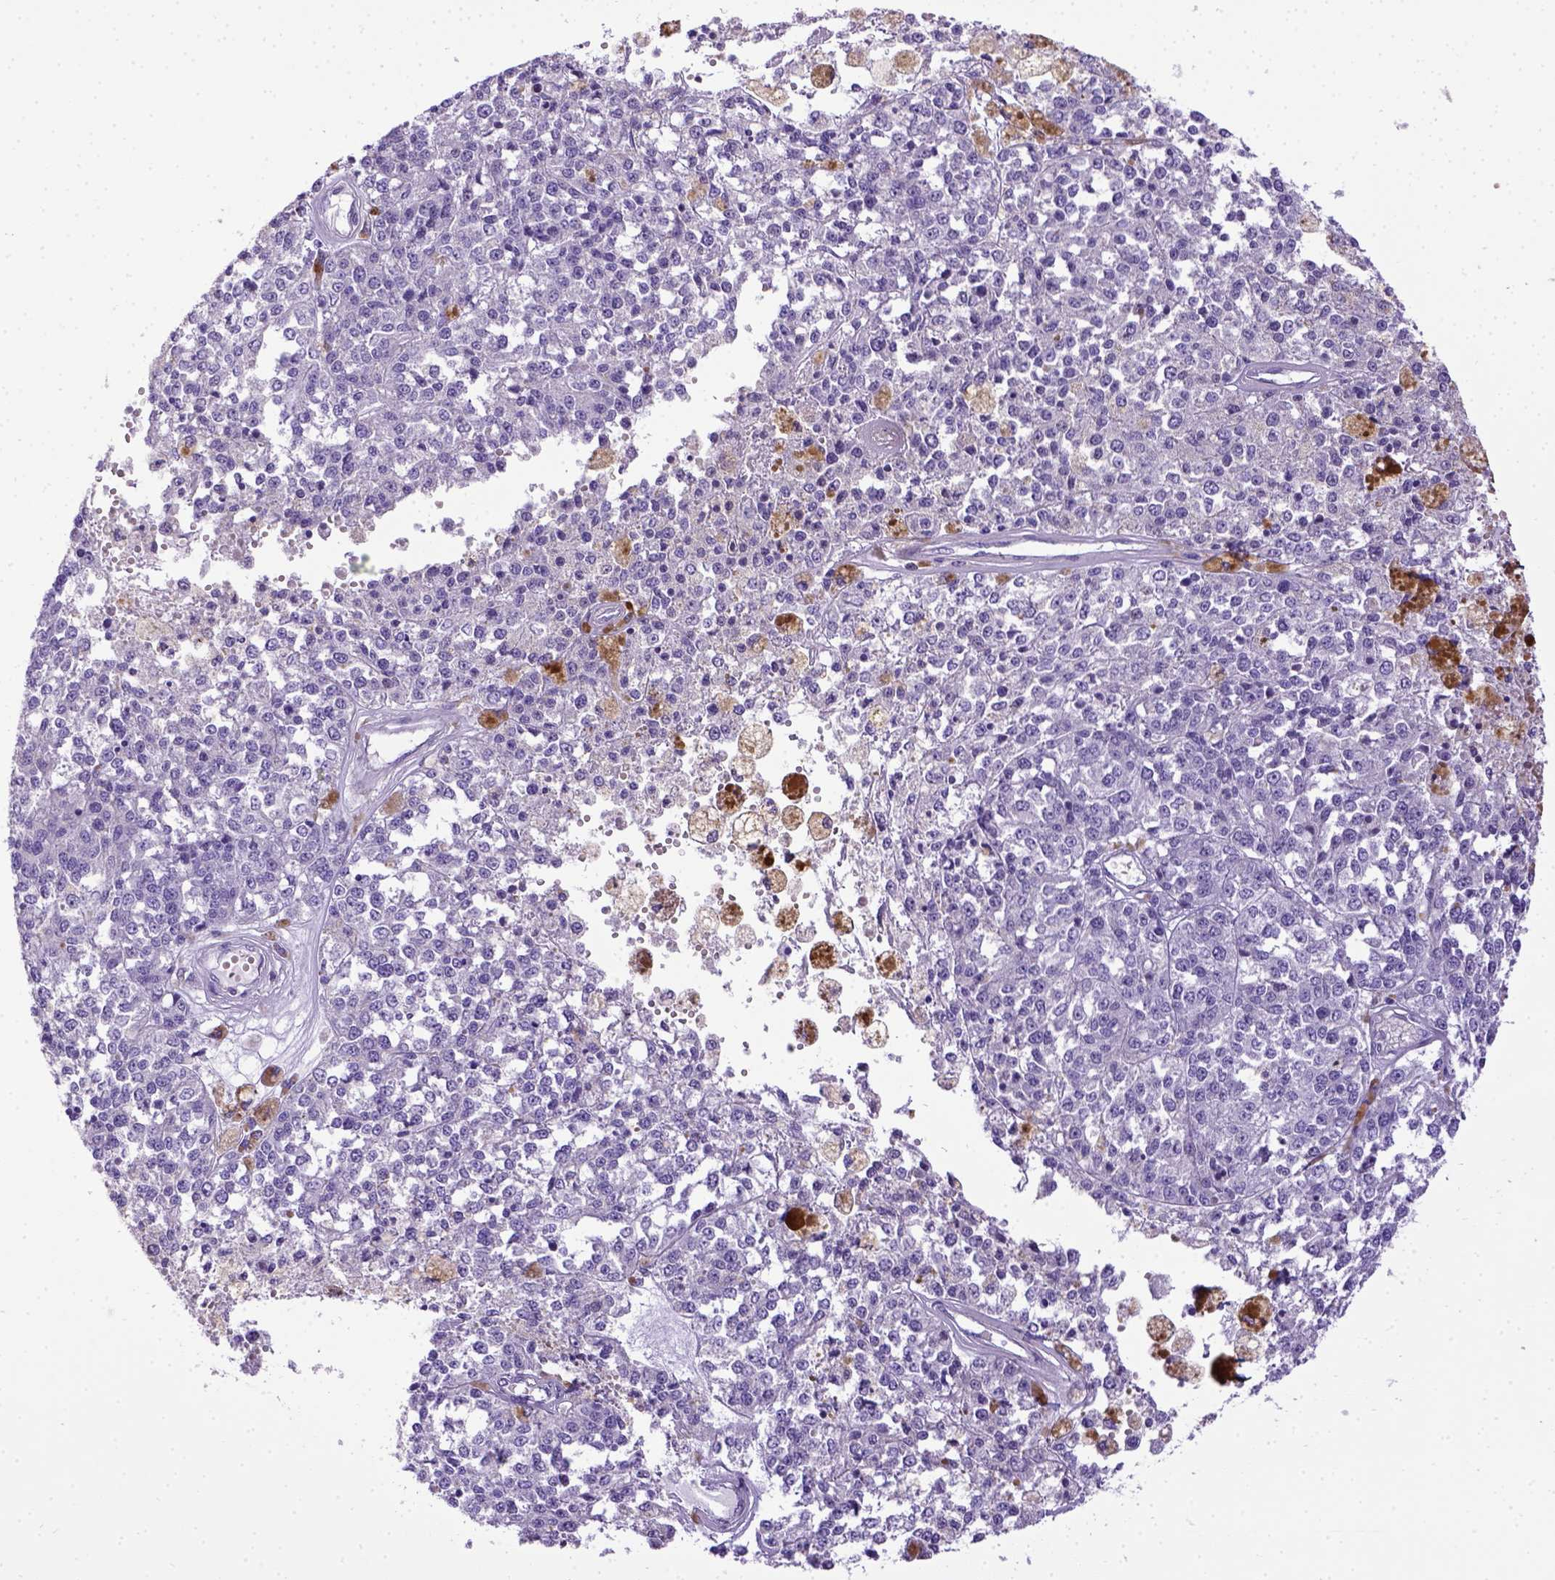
{"staining": {"intensity": "negative", "quantity": "none", "location": "none"}, "tissue": "melanoma", "cell_type": "Tumor cells", "image_type": "cancer", "snomed": [{"axis": "morphology", "description": "Malignant melanoma, Metastatic site"}, {"axis": "topography", "description": "Lymph node"}], "caption": "This is a photomicrograph of immunohistochemistry (IHC) staining of melanoma, which shows no staining in tumor cells.", "gene": "SPEF1", "patient": {"sex": "female", "age": 64}}